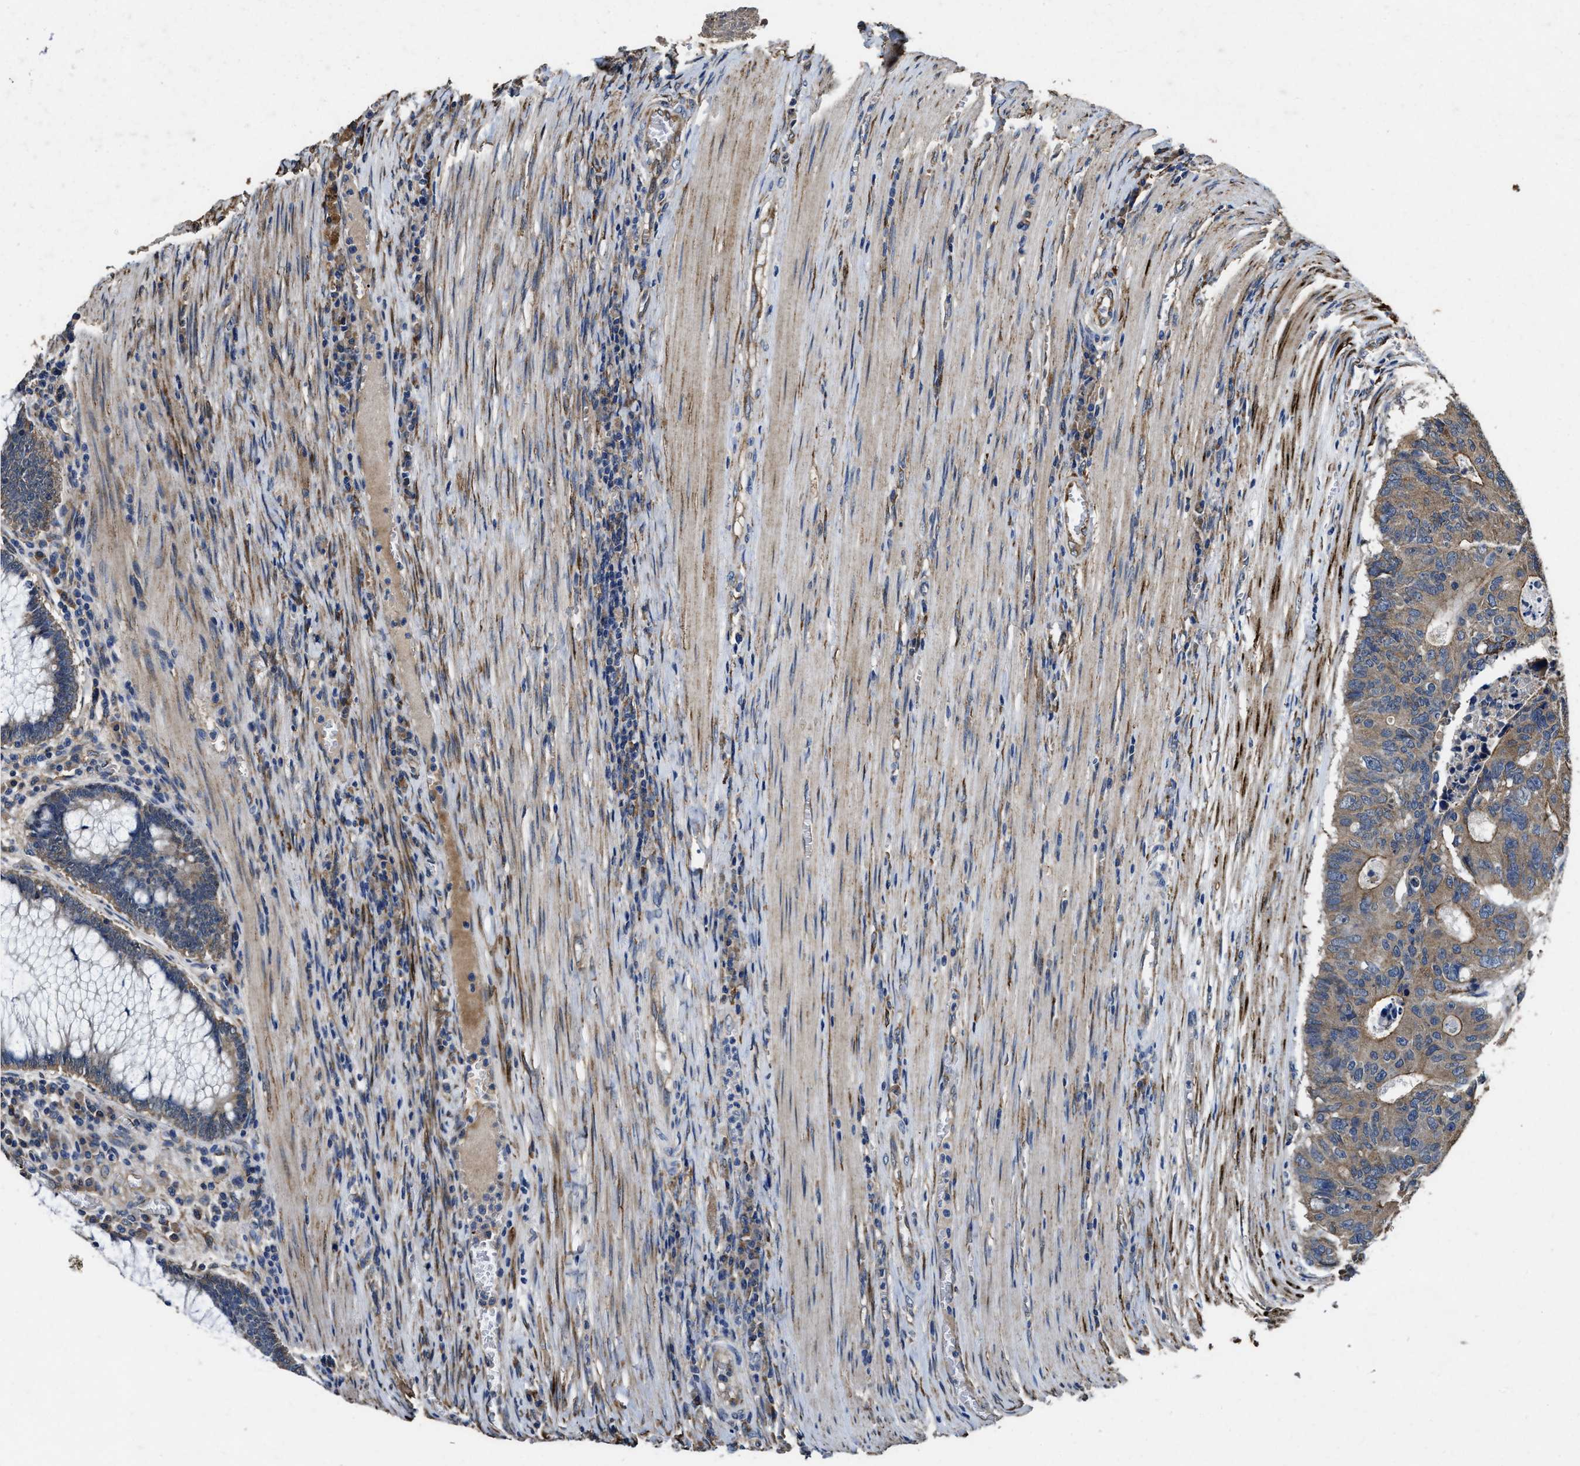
{"staining": {"intensity": "weak", "quantity": ">75%", "location": "cytoplasmic/membranous"}, "tissue": "colorectal cancer", "cell_type": "Tumor cells", "image_type": "cancer", "snomed": [{"axis": "morphology", "description": "Adenocarcinoma, NOS"}, {"axis": "topography", "description": "Colon"}], "caption": "A high-resolution micrograph shows IHC staining of colorectal adenocarcinoma, which shows weak cytoplasmic/membranous positivity in approximately >75% of tumor cells.", "gene": "IDNK", "patient": {"sex": "male", "age": 87}}